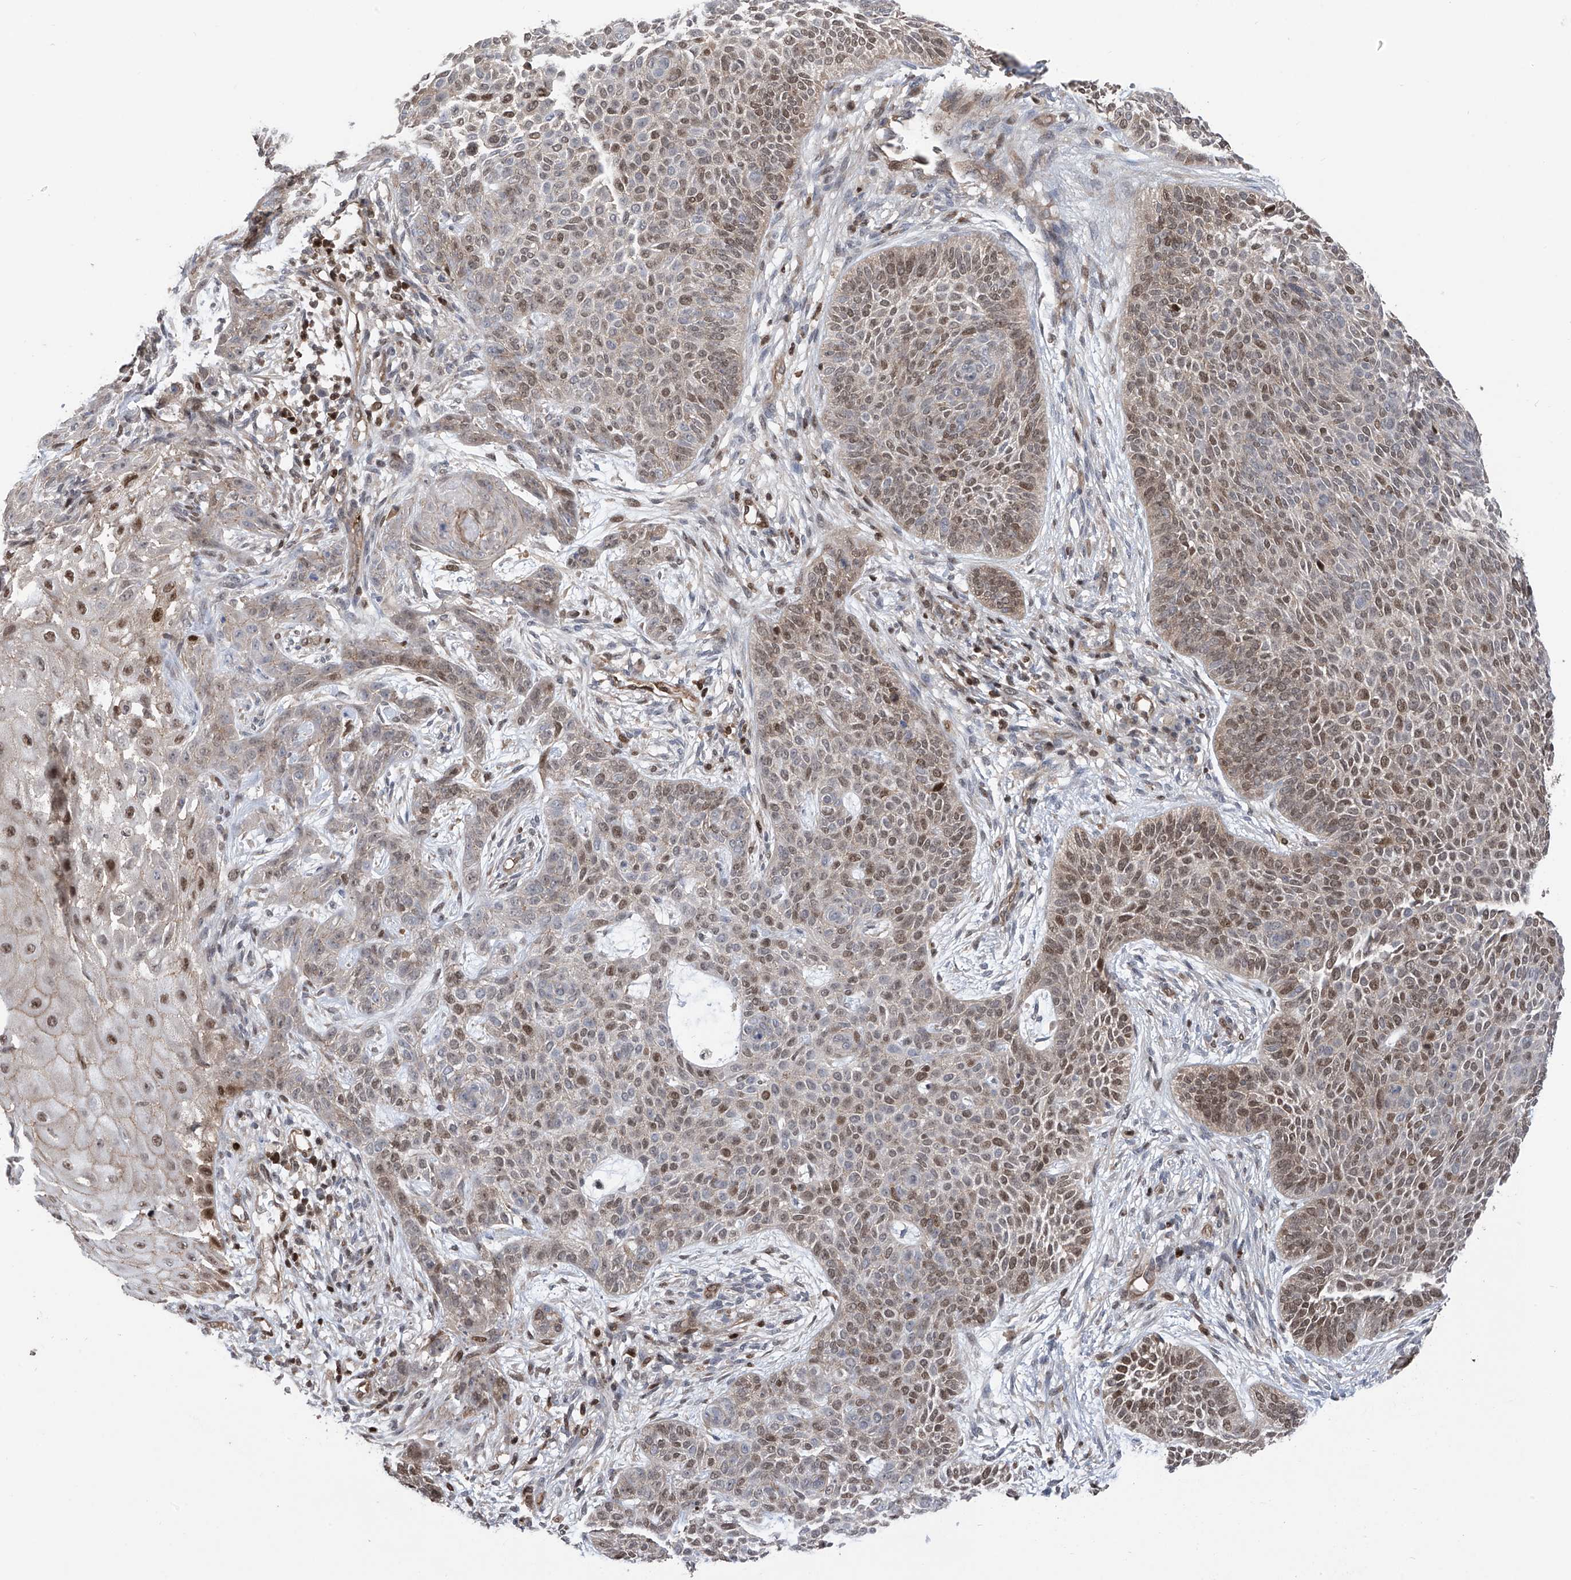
{"staining": {"intensity": "moderate", "quantity": "25%-75%", "location": "cytoplasmic/membranous,nuclear"}, "tissue": "skin cancer", "cell_type": "Tumor cells", "image_type": "cancer", "snomed": [{"axis": "morphology", "description": "Basal cell carcinoma"}, {"axis": "topography", "description": "Skin"}], "caption": "Skin cancer (basal cell carcinoma) was stained to show a protein in brown. There is medium levels of moderate cytoplasmic/membranous and nuclear positivity in approximately 25%-75% of tumor cells.", "gene": "DNAJC9", "patient": {"sex": "male", "age": 85}}